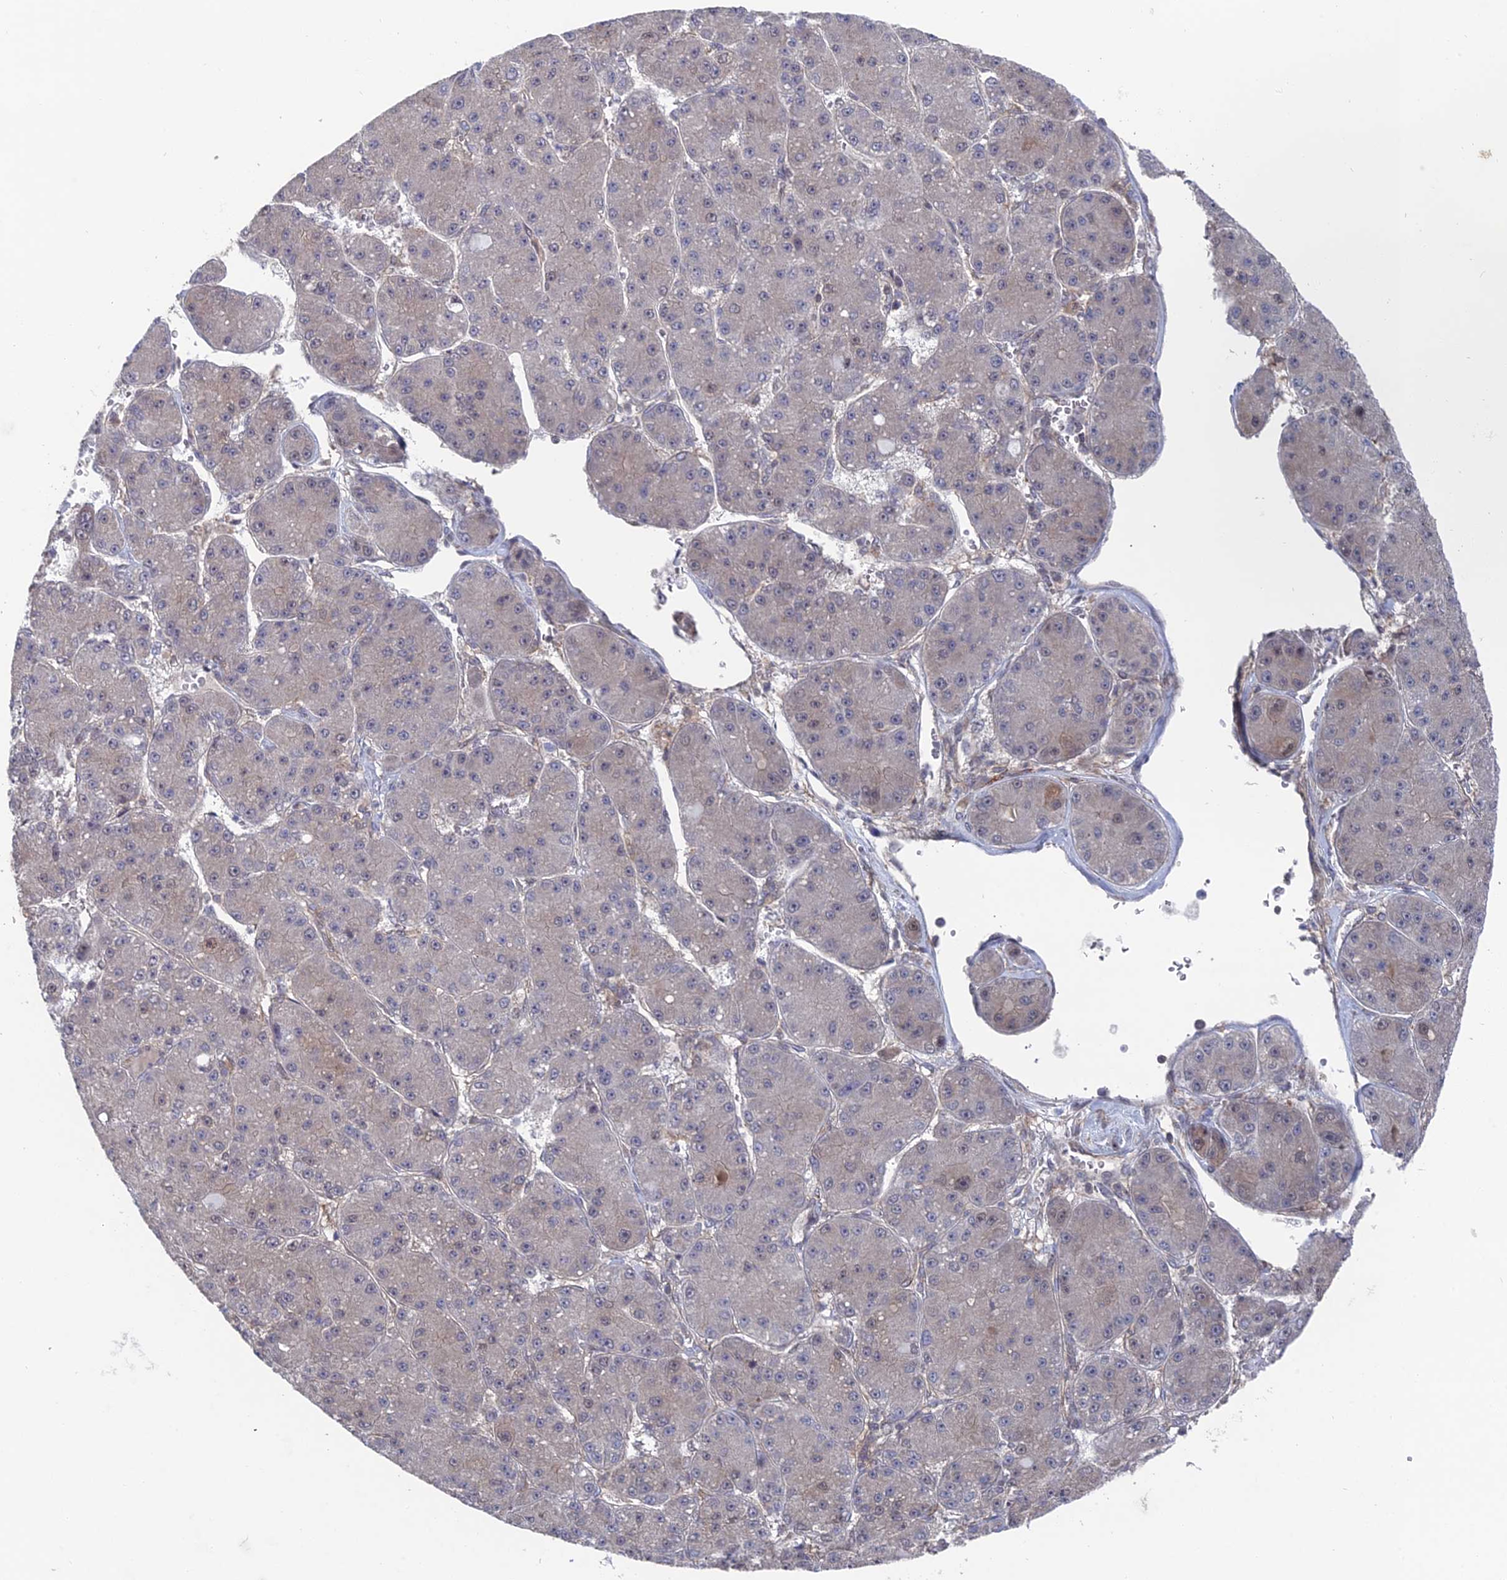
{"staining": {"intensity": "negative", "quantity": "none", "location": "none"}, "tissue": "liver cancer", "cell_type": "Tumor cells", "image_type": "cancer", "snomed": [{"axis": "morphology", "description": "Carcinoma, Hepatocellular, NOS"}, {"axis": "topography", "description": "Liver"}], "caption": "IHC histopathology image of human liver cancer (hepatocellular carcinoma) stained for a protein (brown), which demonstrates no positivity in tumor cells.", "gene": "UNC5D", "patient": {"sex": "male", "age": 67}}